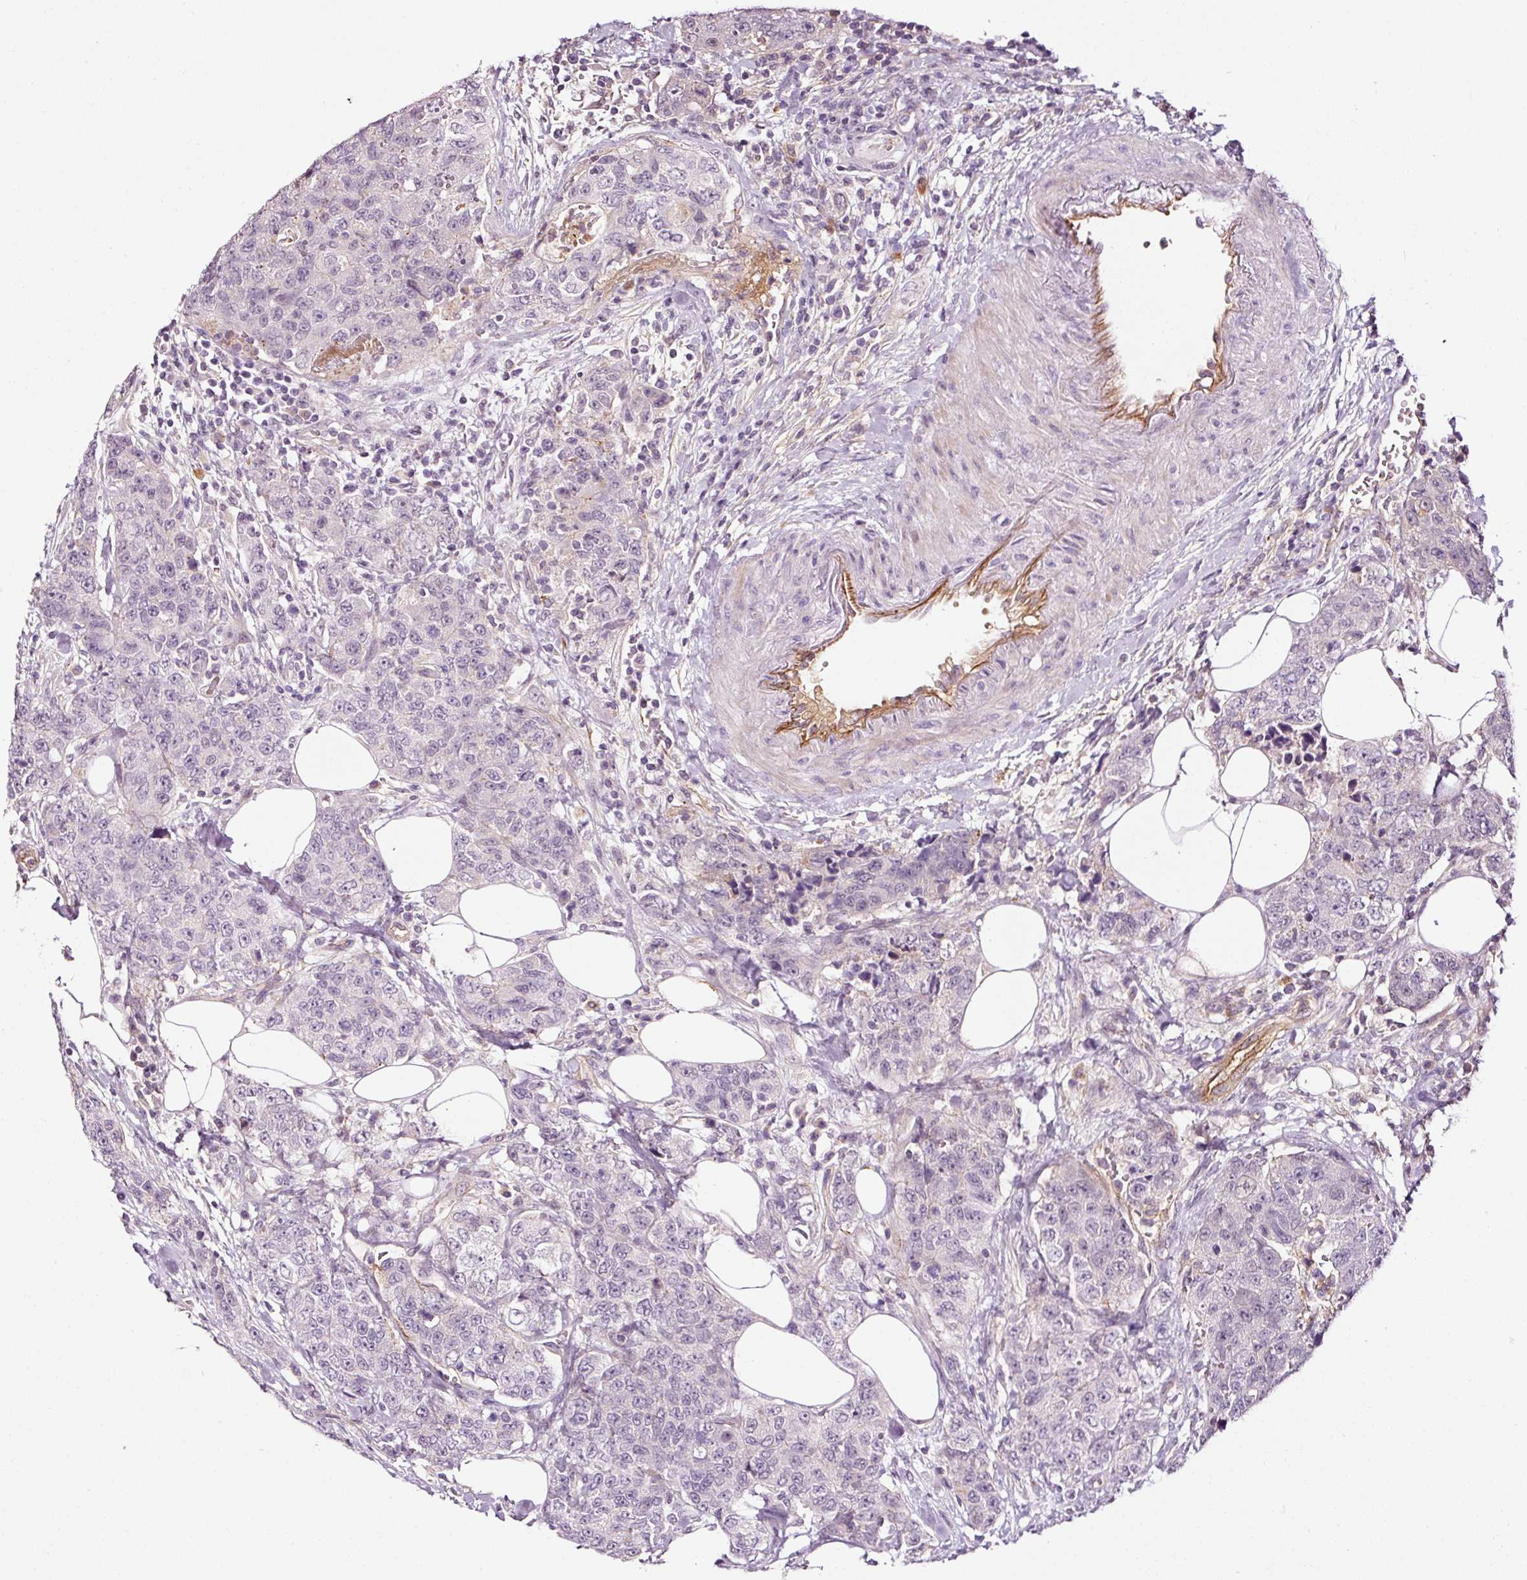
{"staining": {"intensity": "negative", "quantity": "none", "location": "none"}, "tissue": "urothelial cancer", "cell_type": "Tumor cells", "image_type": "cancer", "snomed": [{"axis": "morphology", "description": "Urothelial carcinoma, High grade"}, {"axis": "topography", "description": "Urinary bladder"}], "caption": "Tumor cells show no significant expression in high-grade urothelial carcinoma.", "gene": "ABCB4", "patient": {"sex": "female", "age": 78}}